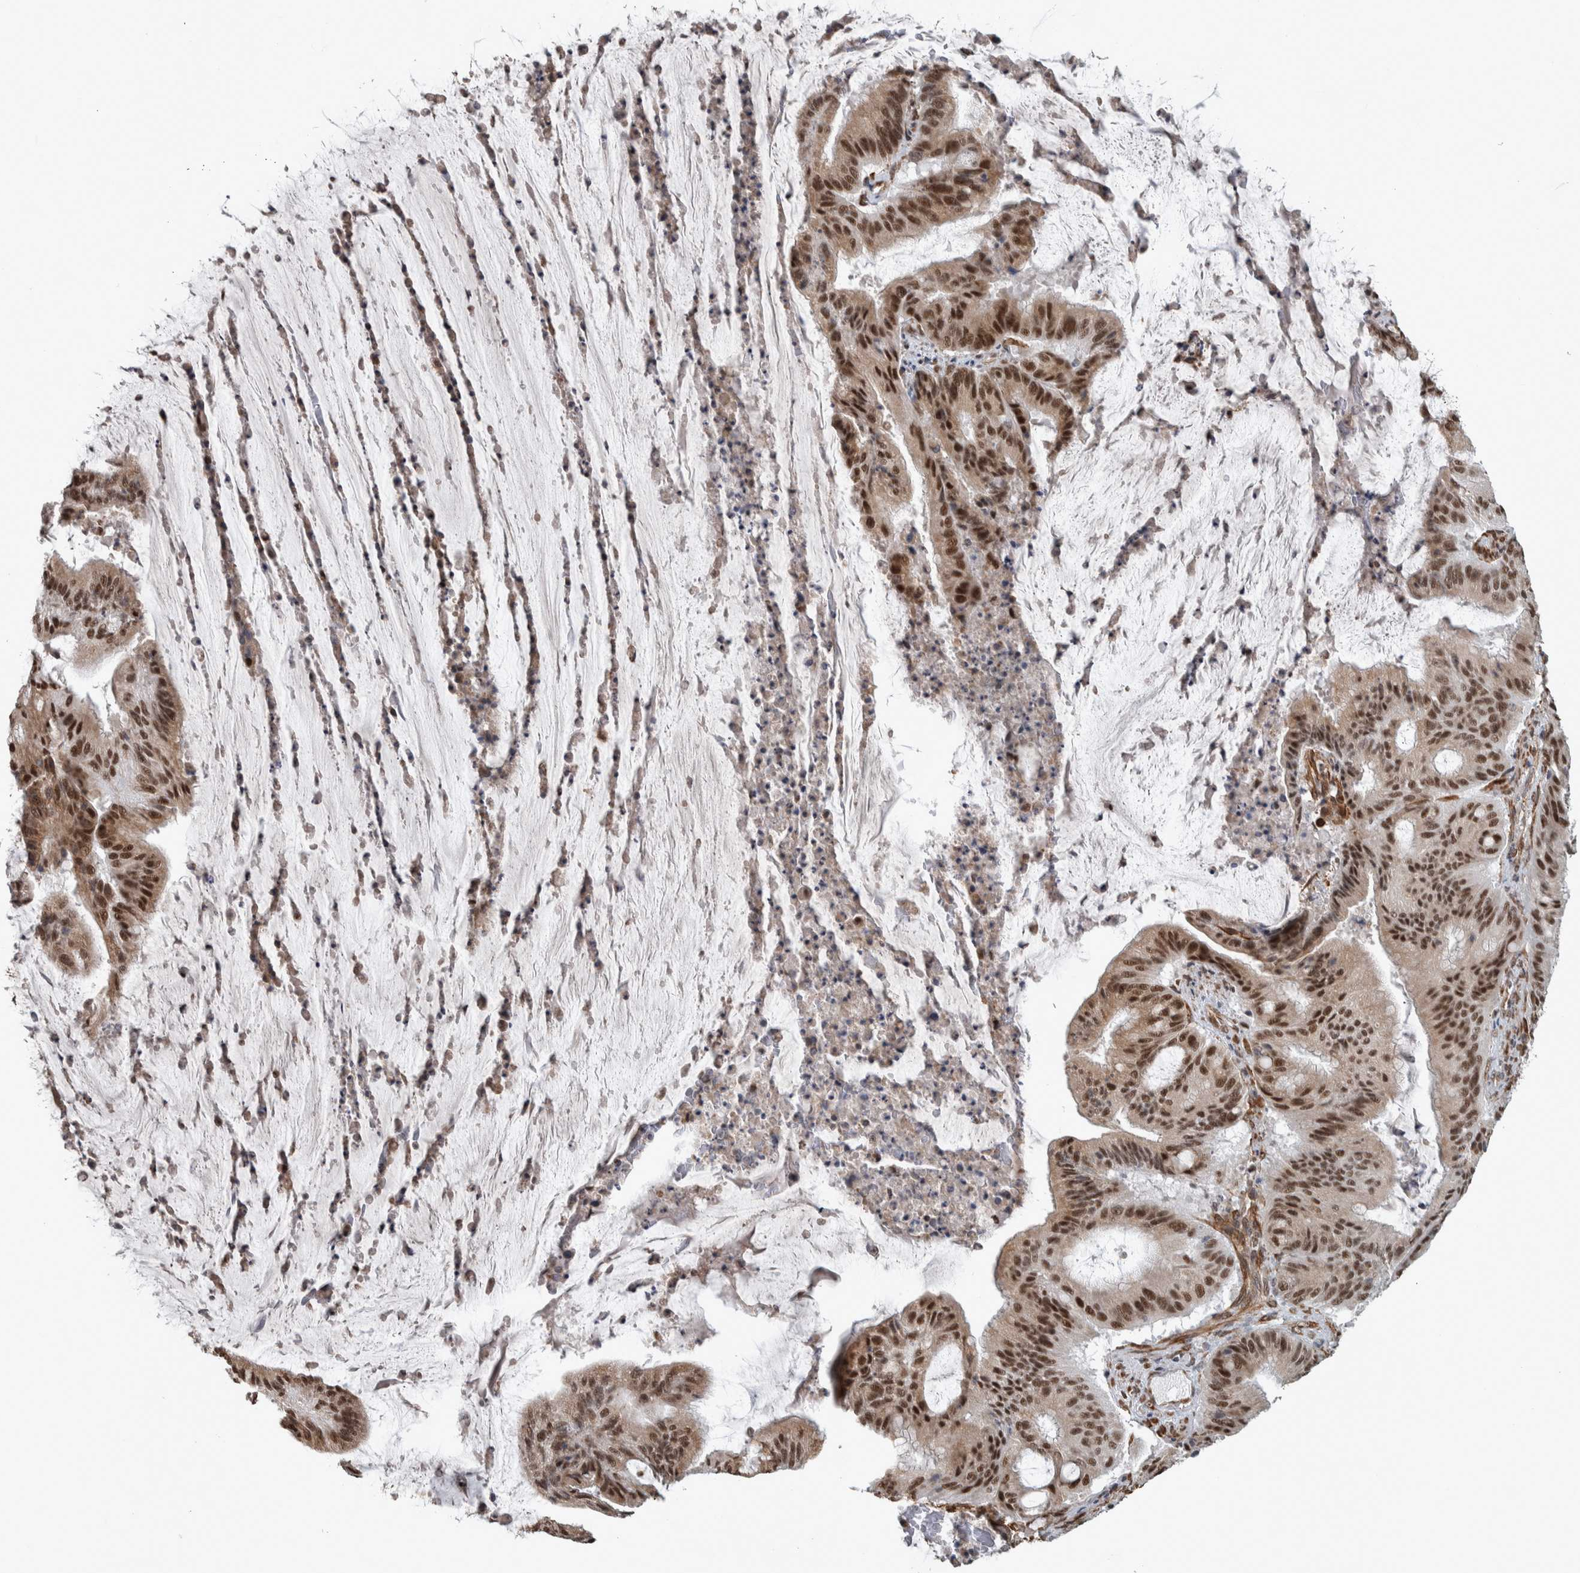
{"staining": {"intensity": "strong", "quantity": ">75%", "location": "nuclear"}, "tissue": "liver cancer", "cell_type": "Tumor cells", "image_type": "cancer", "snomed": [{"axis": "morphology", "description": "Normal tissue, NOS"}, {"axis": "morphology", "description": "Cholangiocarcinoma"}, {"axis": "topography", "description": "Liver"}, {"axis": "topography", "description": "Peripheral nerve tissue"}], "caption": "Immunohistochemistry (IHC) image of neoplastic tissue: human liver cholangiocarcinoma stained using IHC demonstrates high levels of strong protein expression localized specifically in the nuclear of tumor cells, appearing as a nuclear brown color.", "gene": "DDX42", "patient": {"sex": "female", "age": 73}}